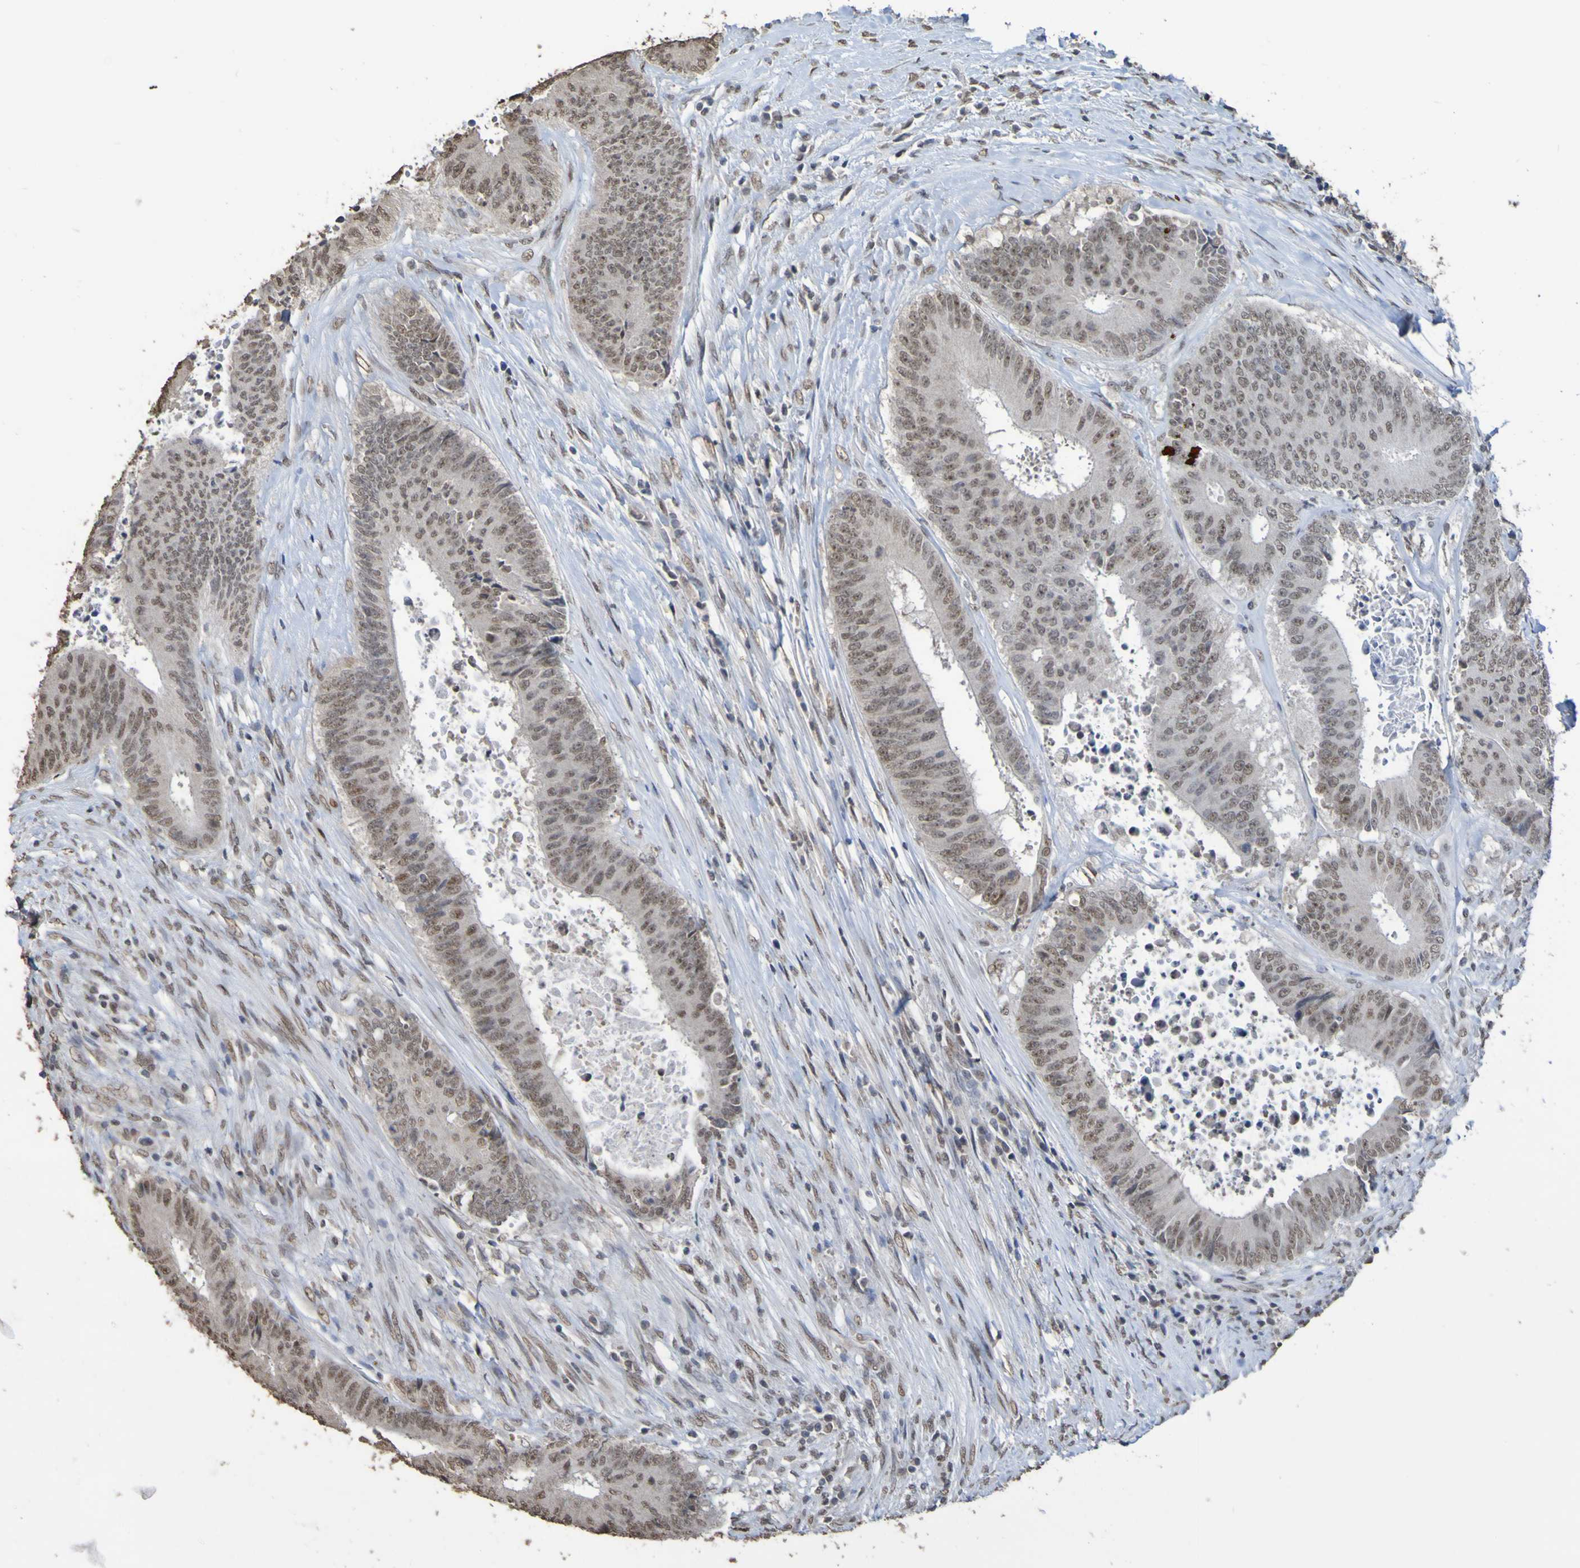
{"staining": {"intensity": "weak", "quantity": ">75%", "location": "nuclear"}, "tissue": "colorectal cancer", "cell_type": "Tumor cells", "image_type": "cancer", "snomed": [{"axis": "morphology", "description": "Adenocarcinoma, NOS"}, {"axis": "topography", "description": "Rectum"}], "caption": "Approximately >75% of tumor cells in colorectal adenocarcinoma reveal weak nuclear protein staining as visualized by brown immunohistochemical staining.", "gene": "ALKBH2", "patient": {"sex": "male", "age": 72}}